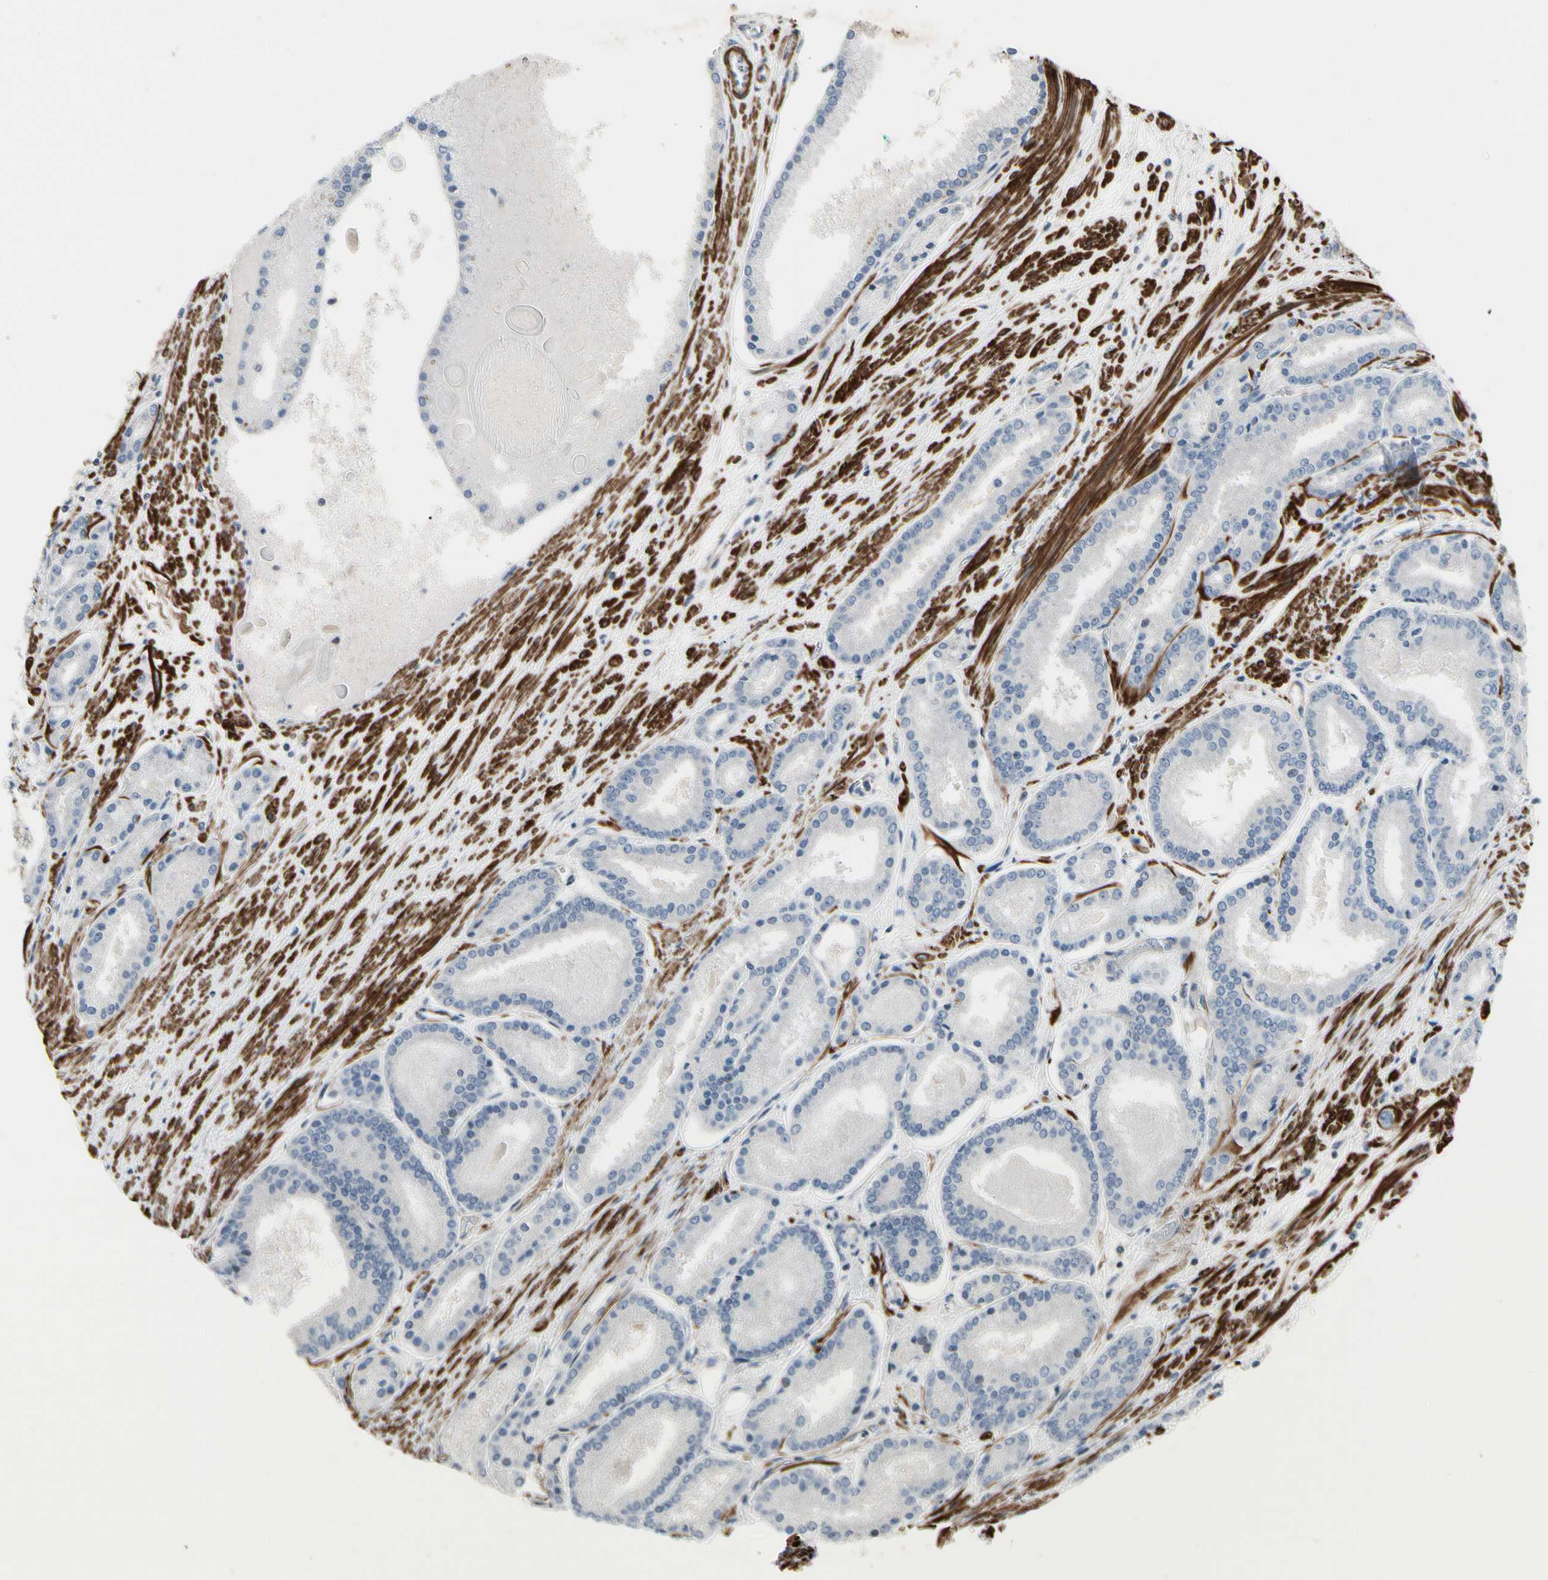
{"staining": {"intensity": "negative", "quantity": "none", "location": "none"}, "tissue": "prostate cancer", "cell_type": "Tumor cells", "image_type": "cancer", "snomed": [{"axis": "morphology", "description": "Adenocarcinoma, Low grade"}, {"axis": "topography", "description": "Prostate"}], "caption": "IHC of prostate cancer exhibits no staining in tumor cells.", "gene": "TPM1", "patient": {"sex": "male", "age": 59}}